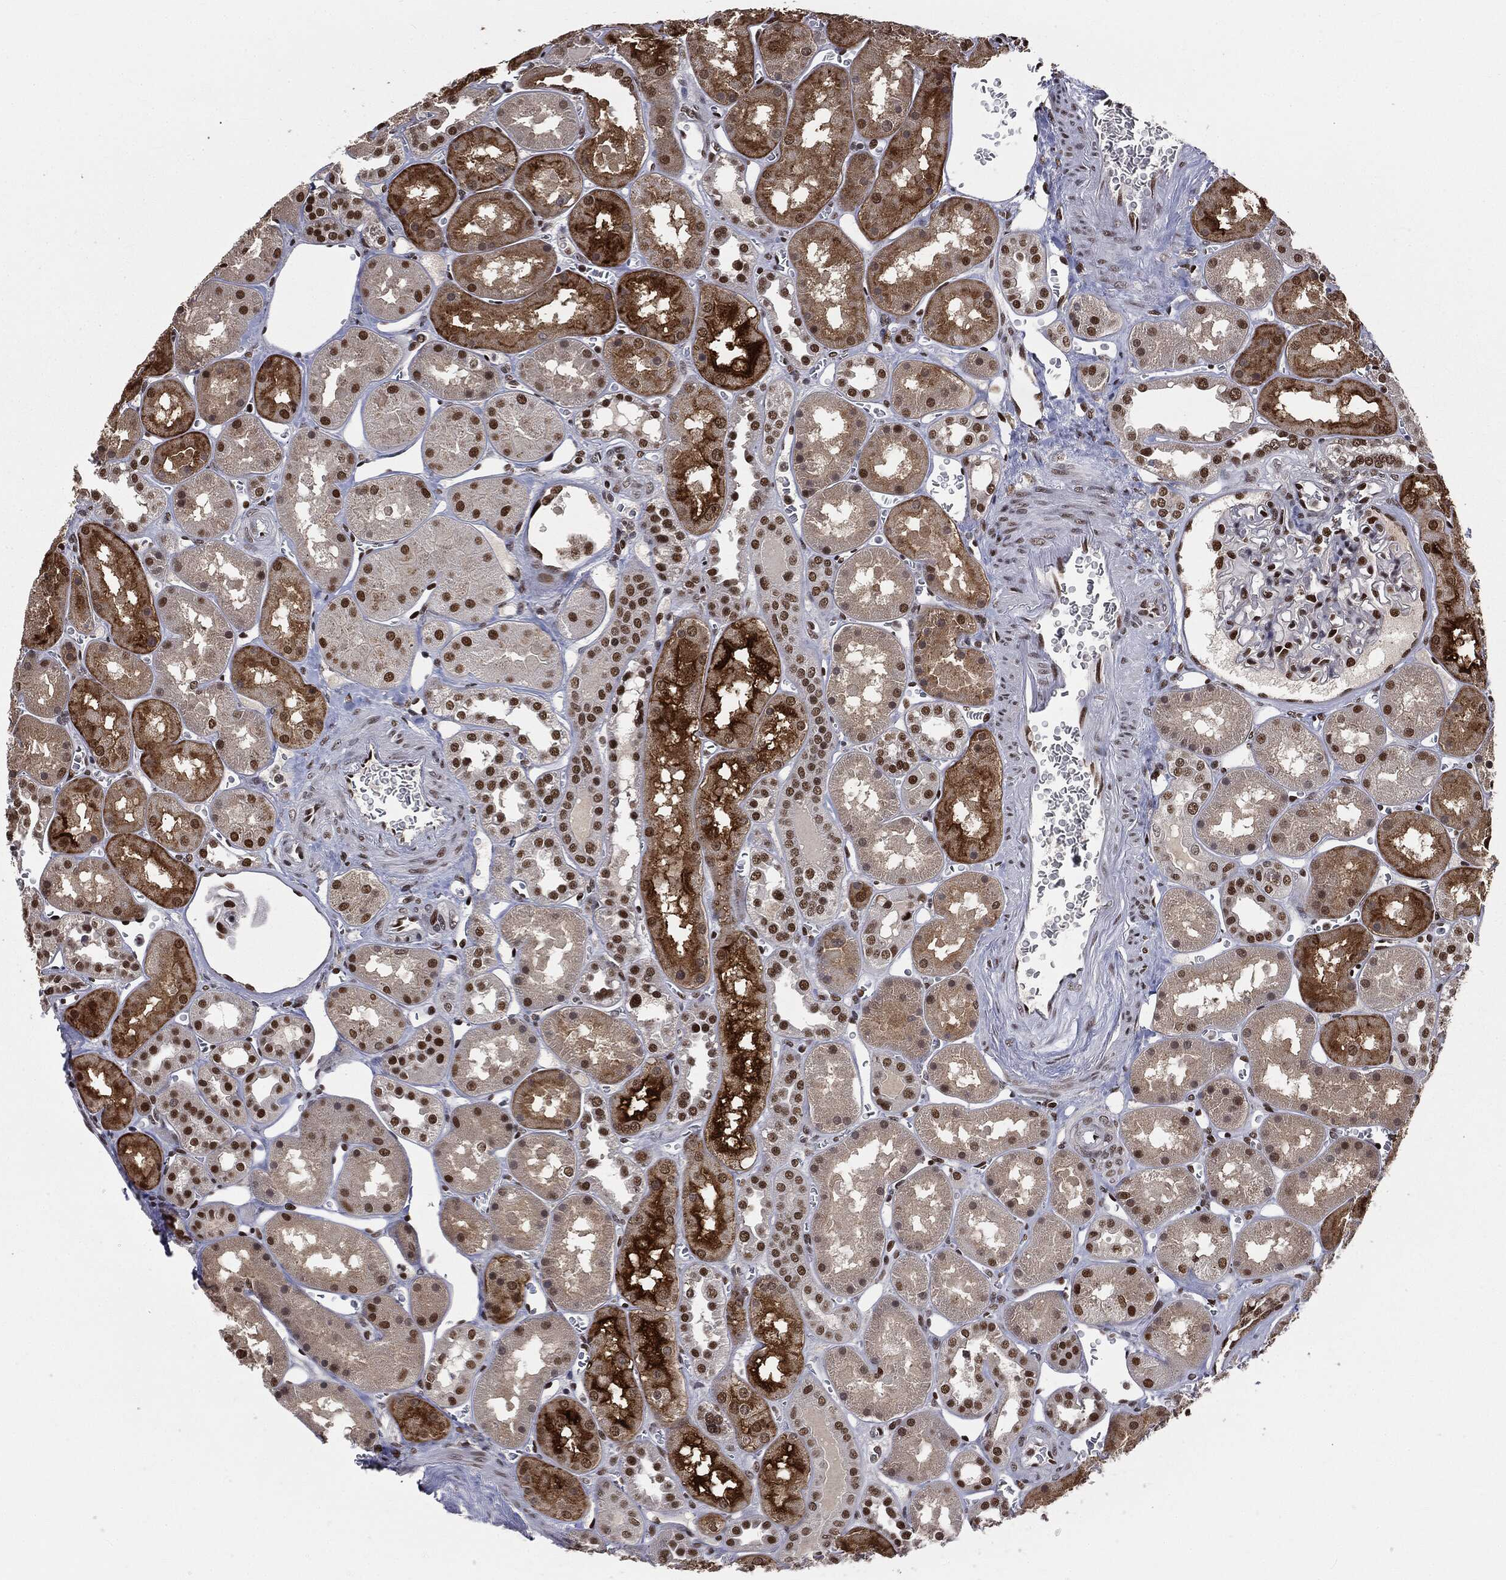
{"staining": {"intensity": "strong", "quantity": "<25%", "location": "nuclear"}, "tissue": "kidney", "cell_type": "Cells in glomeruli", "image_type": "normal", "snomed": [{"axis": "morphology", "description": "Normal tissue, NOS"}, {"axis": "topography", "description": "Kidney"}], "caption": "A histopathology image of human kidney stained for a protein displays strong nuclear brown staining in cells in glomeruli. Nuclei are stained in blue.", "gene": "DPH2", "patient": {"sex": "male", "age": 73}}